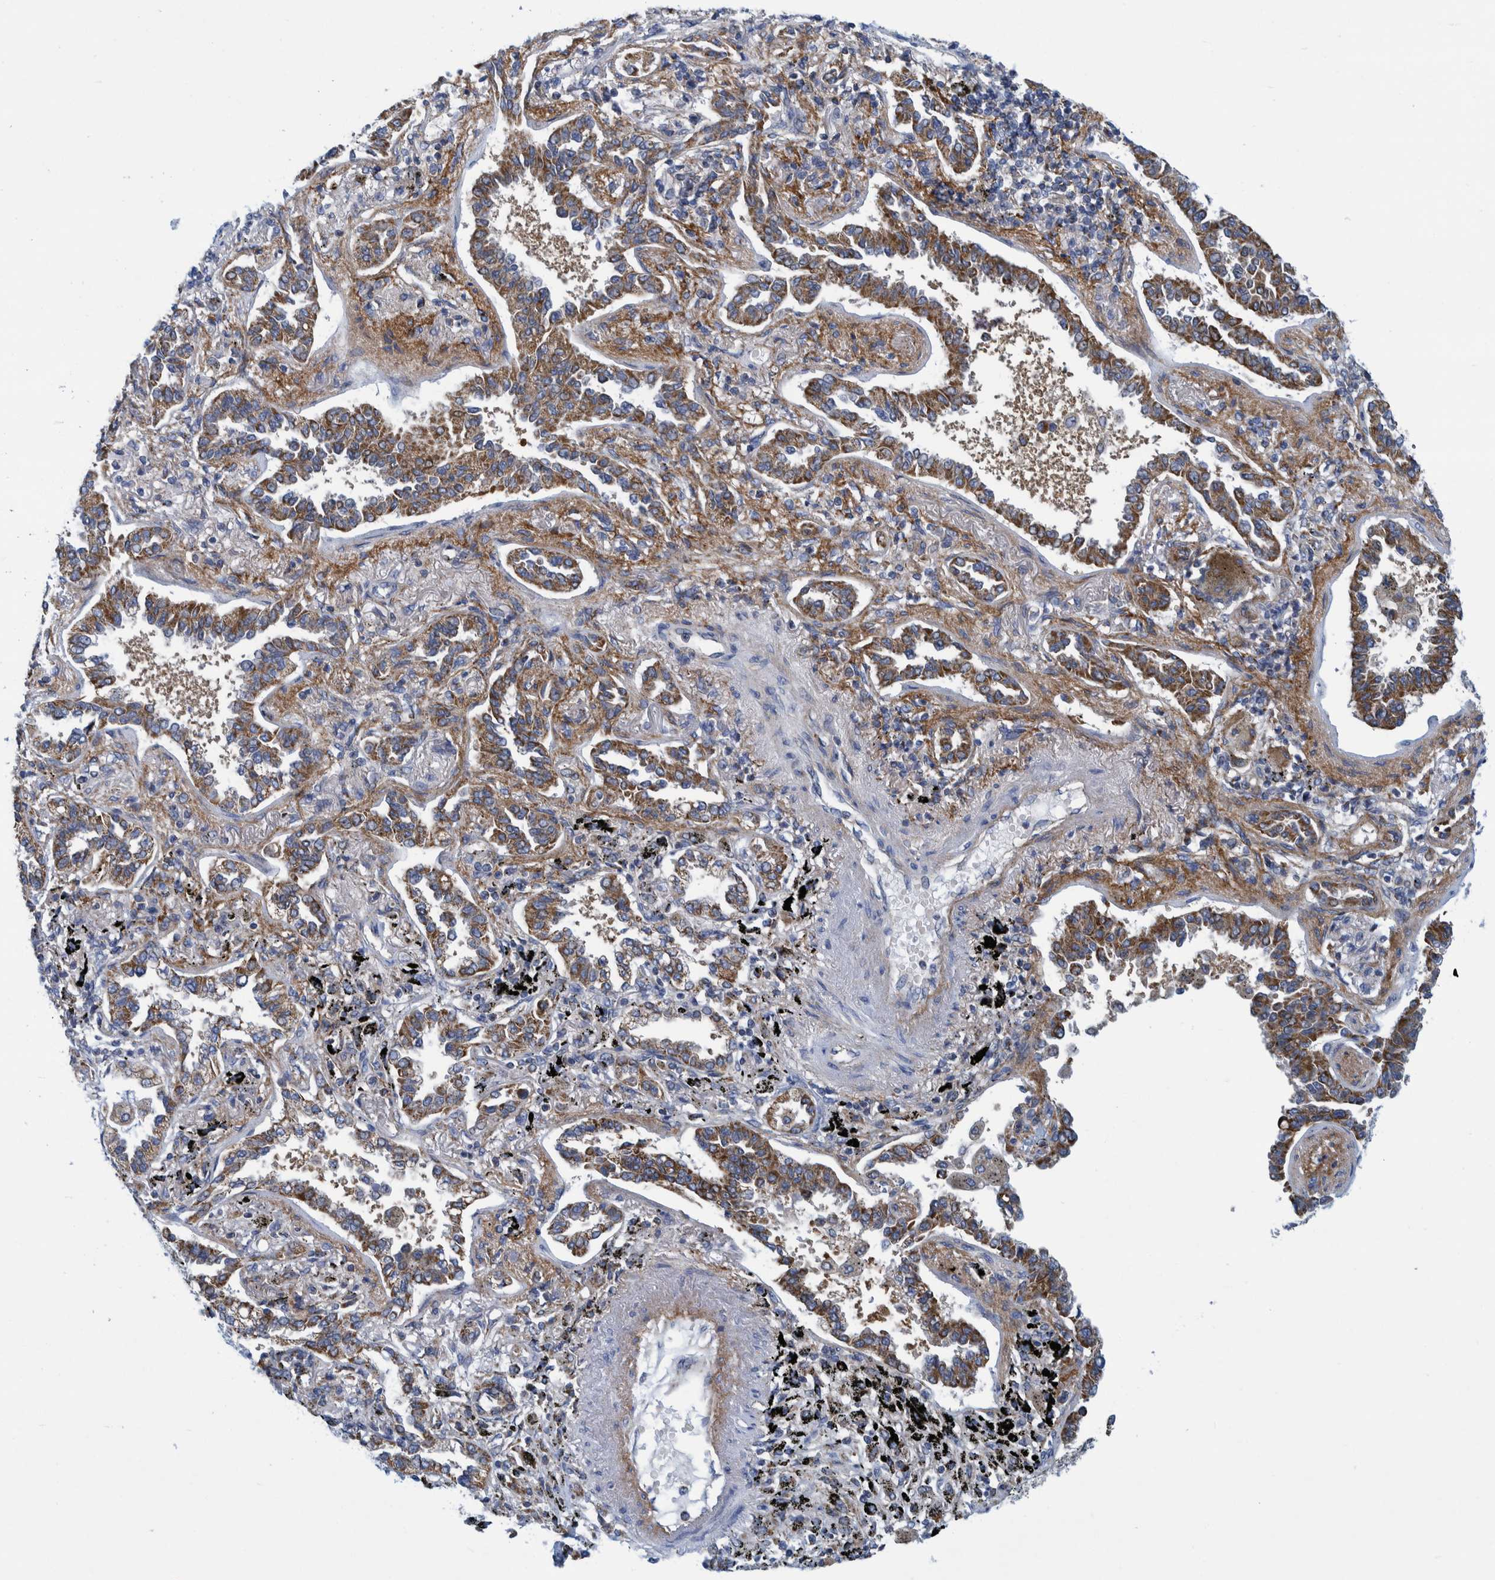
{"staining": {"intensity": "strong", "quantity": ">75%", "location": "cytoplasmic/membranous"}, "tissue": "lung cancer", "cell_type": "Tumor cells", "image_type": "cancer", "snomed": [{"axis": "morphology", "description": "Normal tissue, NOS"}, {"axis": "morphology", "description": "Adenocarcinoma, NOS"}, {"axis": "topography", "description": "Lung"}], "caption": "A high amount of strong cytoplasmic/membranous positivity is identified in about >75% of tumor cells in adenocarcinoma (lung) tissue.", "gene": "MRPS7", "patient": {"sex": "male", "age": 59}}